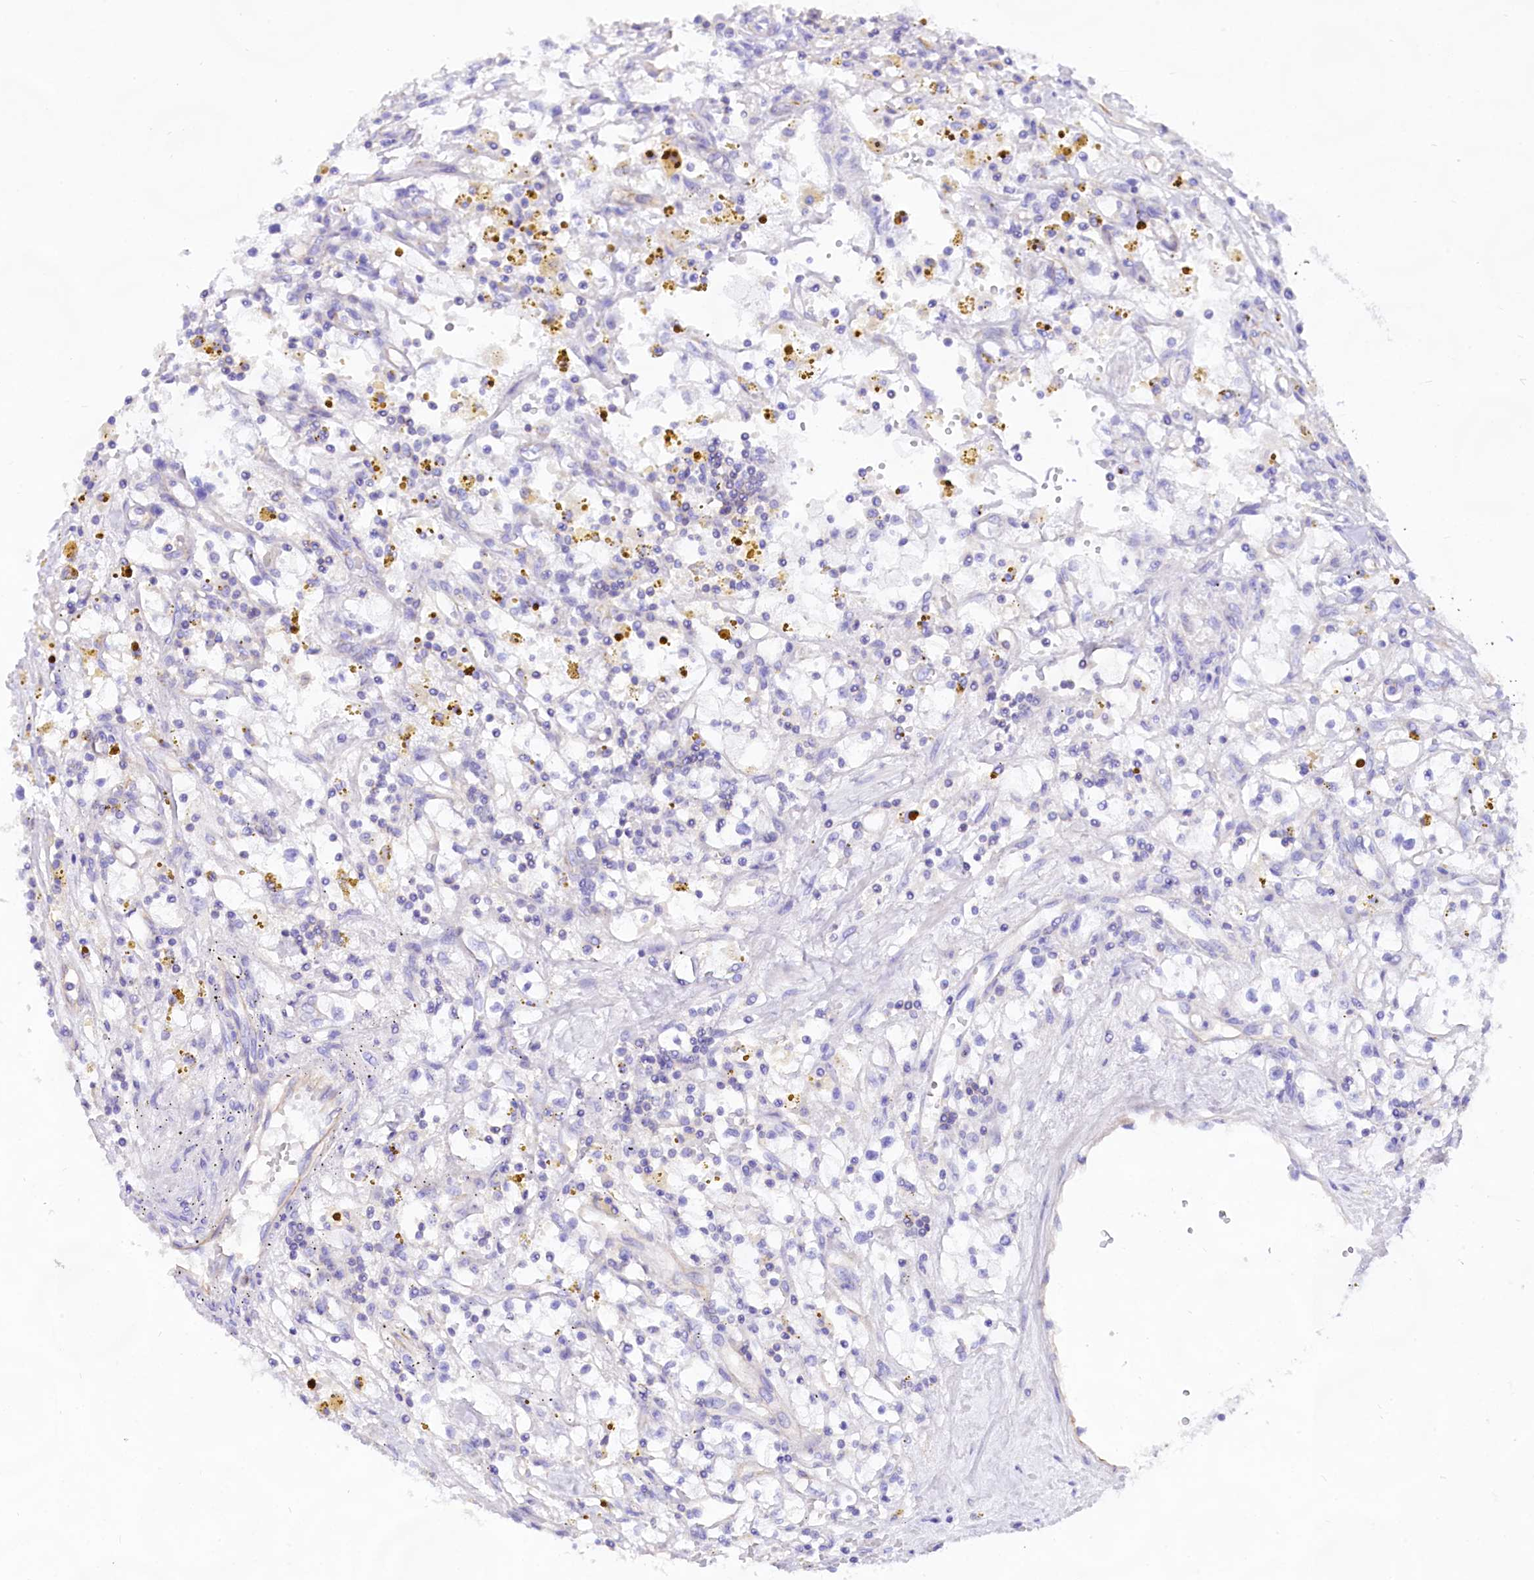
{"staining": {"intensity": "negative", "quantity": "none", "location": "none"}, "tissue": "renal cancer", "cell_type": "Tumor cells", "image_type": "cancer", "snomed": [{"axis": "morphology", "description": "Adenocarcinoma, NOS"}, {"axis": "topography", "description": "Kidney"}], "caption": "IHC of adenocarcinoma (renal) demonstrates no expression in tumor cells.", "gene": "CD99", "patient": {"sex": "male", "age": 56}}